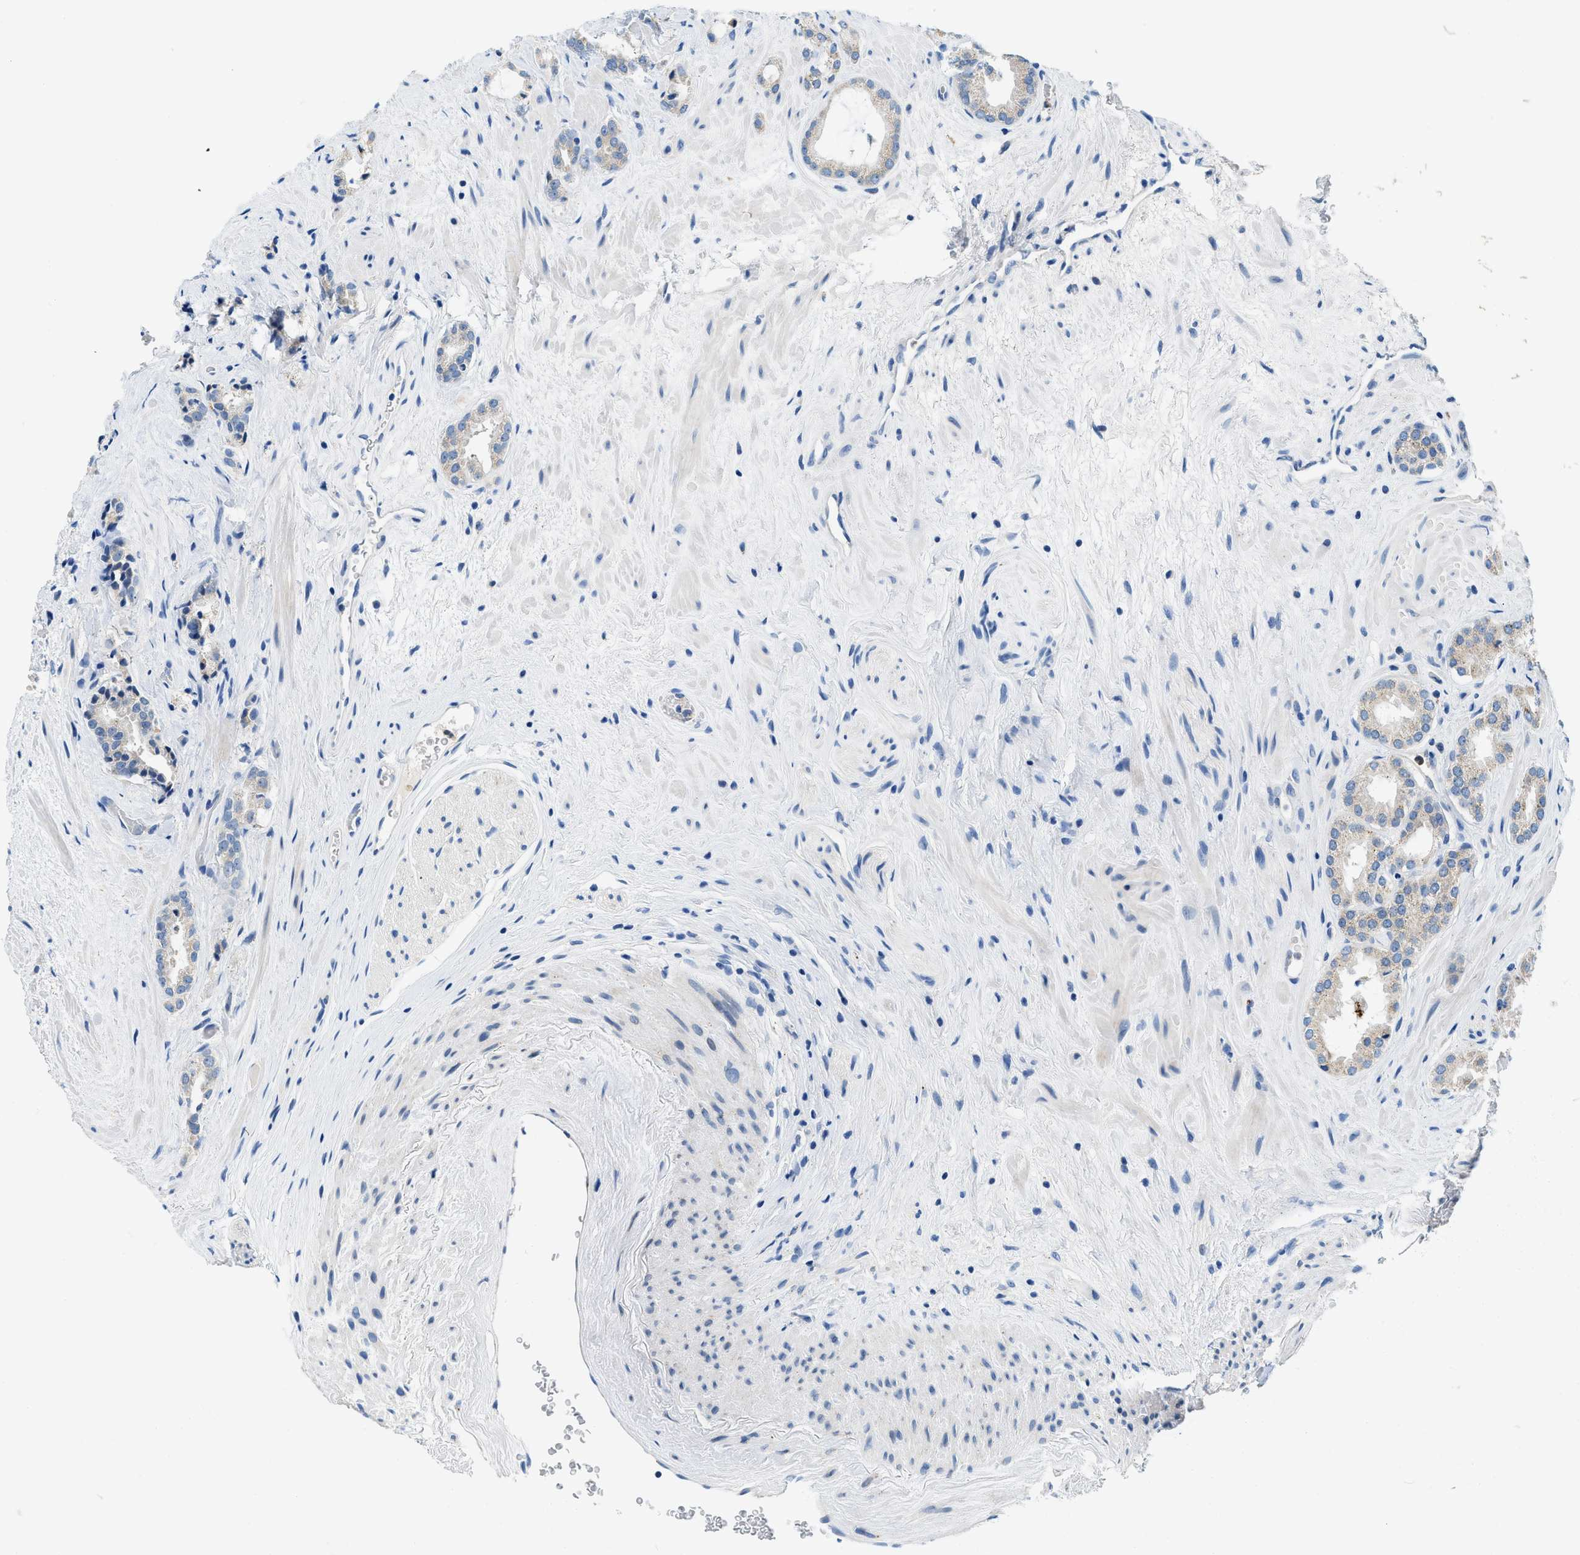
{"staining": {"intensity": "negative", "quantity": "none", "location": "none"}, "tissue": "prostate cancer", "cell_type": "Tumor cells", "image_type": "cancer", "snomed": [{"axis": "morphology", "description": "Adenocarcinoma, High grade"}, {"axis": "topography", "description": "Prostate"}], "caption": "High power microscopy image of an IHC photomicrograph of high-grade adenocarcinoma (prostate), revealing no significant expression in tumor cells. (DAB (3,3'-diaminobenzidine) immunohistochemistry with hematoxylin counter stain).", "gene": "ADGRE3", "patient": {"sex": "male", "age": 64}}